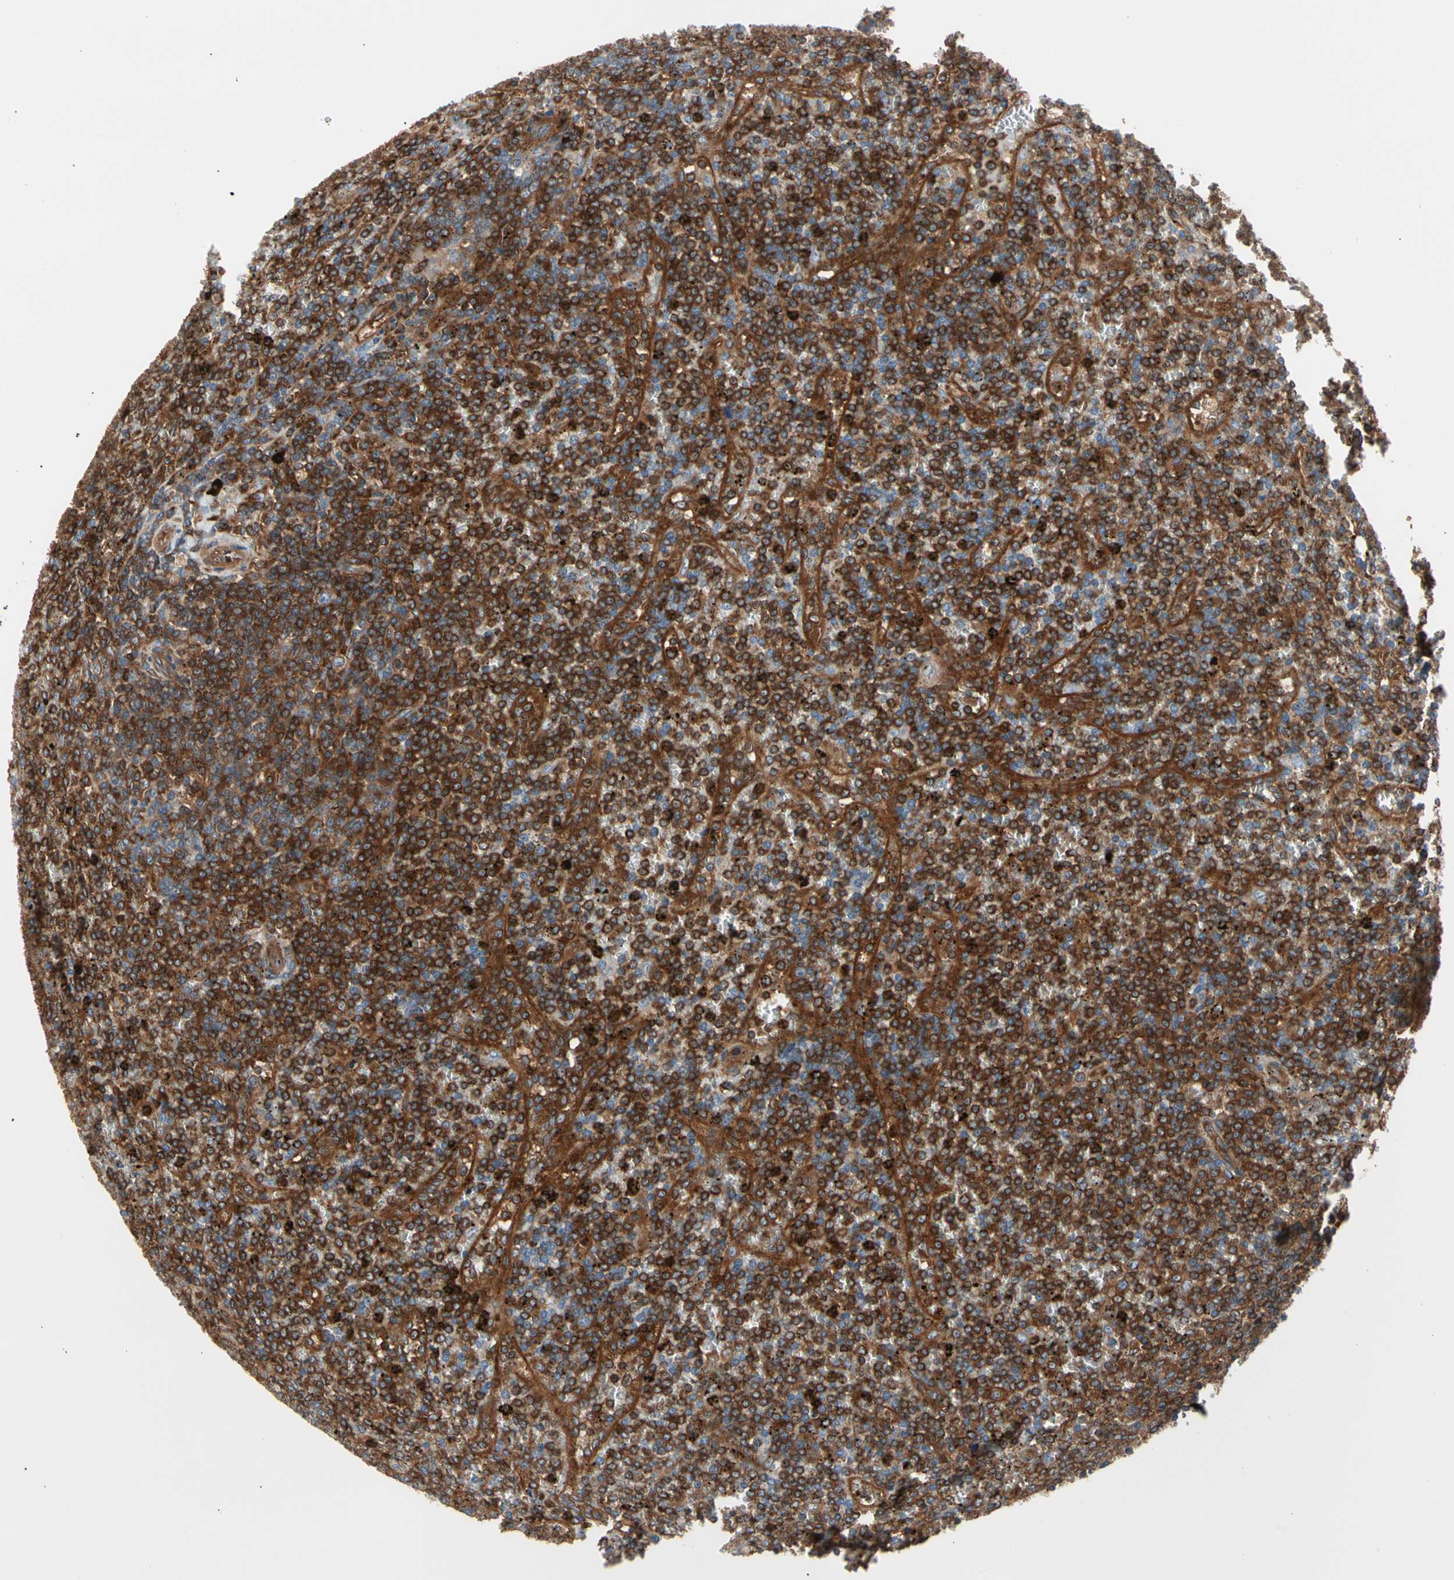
{"staining": {"intensity": "strong", "quantity": ">75%", "location": "cytoplasmic/membranous"}, "tissue": "lymphoma", "cell_type": "Tumor cells", "image_type": "cancer", "snomed": [{"axis": "morphology", "description": "Malignant lymphoma, non-Hodgkin's type, Low grade"}, {"axis": "topography", "description": "Spleen"}], "caption": "Immunohistochemical staining of lymphoma displays high levels of strong cytoplasmic/membranous positivity in about >75% of tumor cells. (Stains: DAB in brown, nuclei in blue, Microscopy: brightfield microscopy at high magnification).", "gene": "ROCK1", "patient": {"sex": "female", "age": 19}}